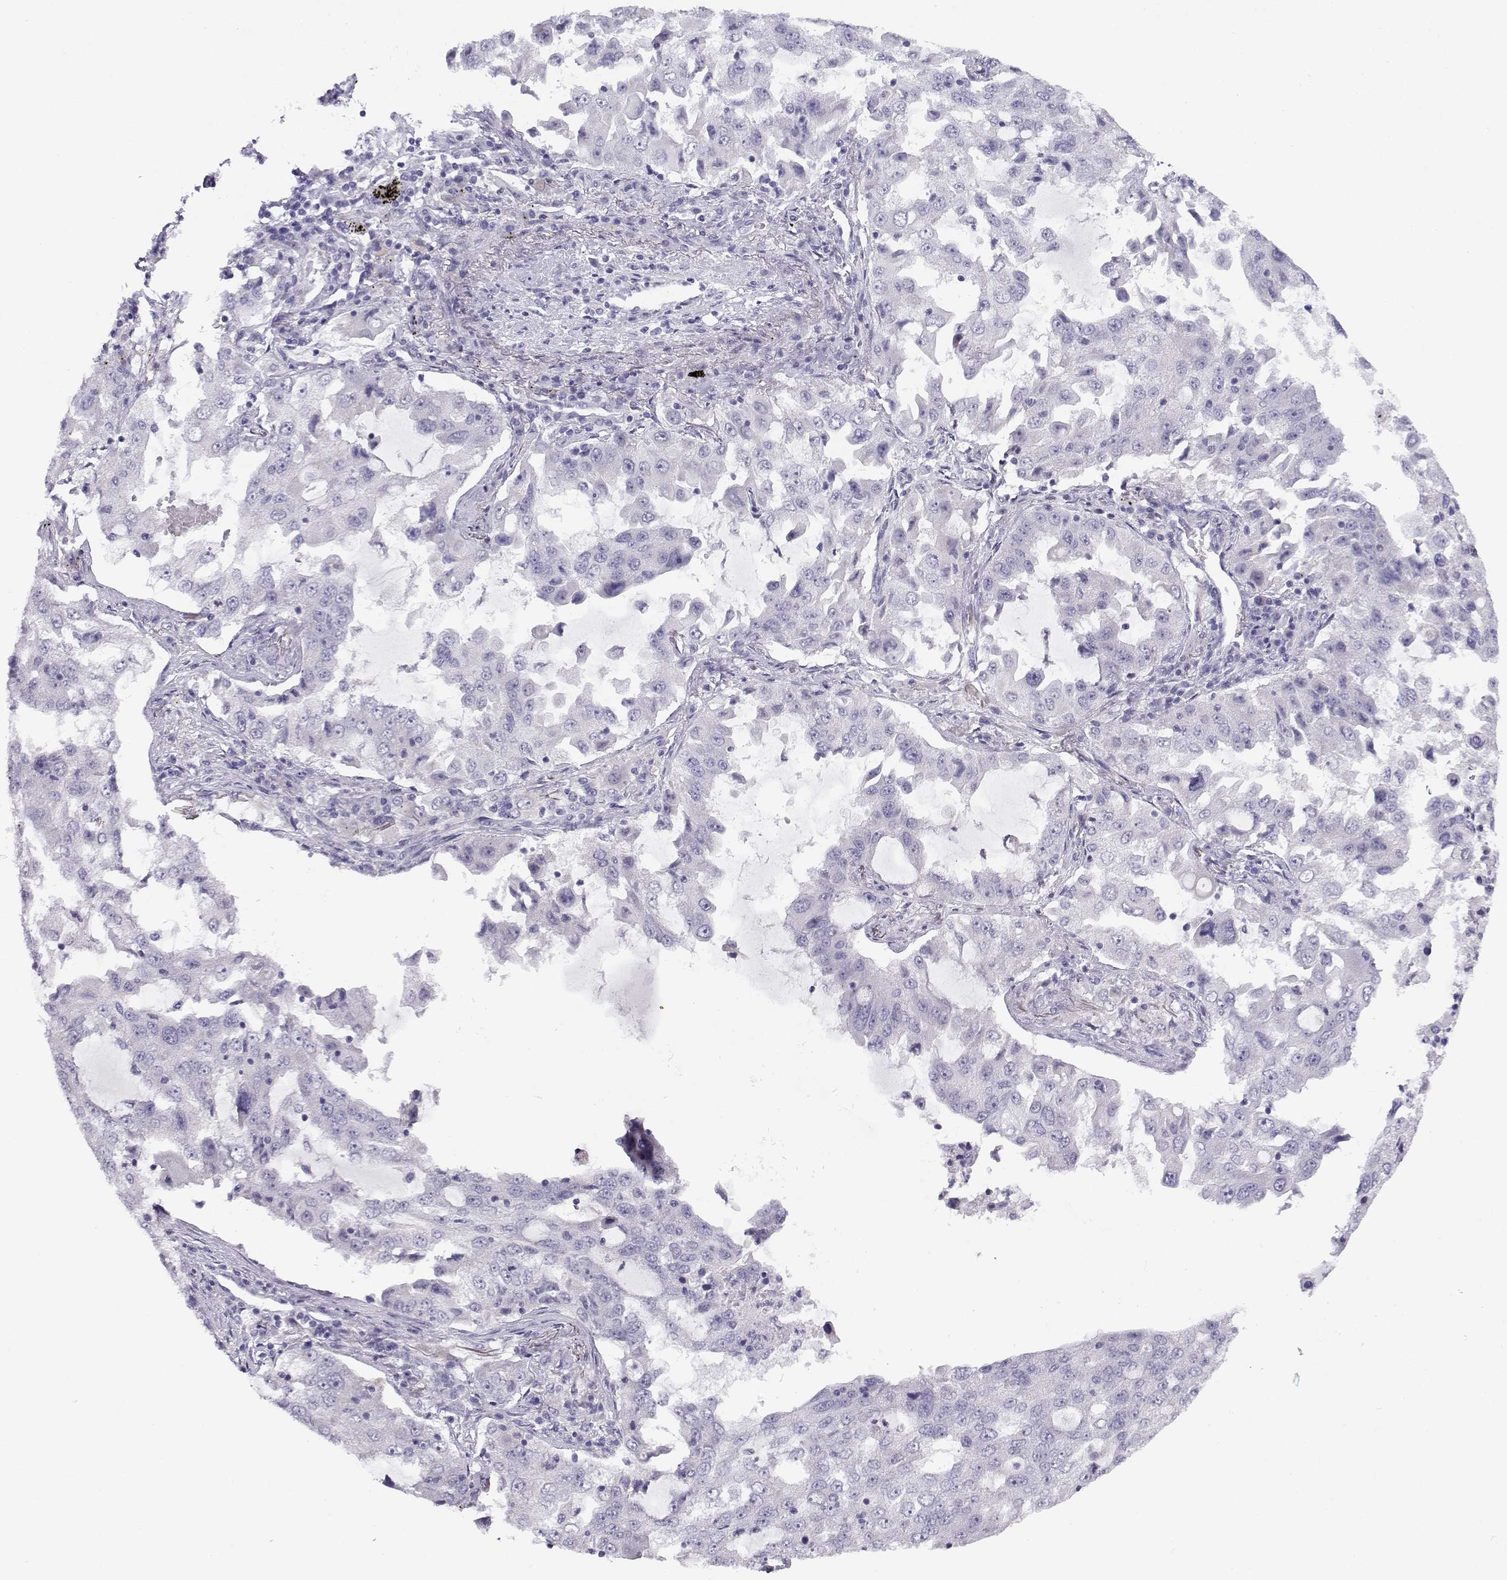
{"staining": {"intensity": "negative", "quantity": "none", "location": "none"}, "tissue": "lung cancer", "cell_type": "Tumor cells", "image_type": "cancer", "snomed": [{"axis": "morphology", "description": "Adenocarcinoma, NOS"}, {"axis": "topography", "description": "Lung"}], "caption": "Human lung adenocarcinoma stained for a protein using immunohistochemistry shows no positivity in tumor cells.", "gene": "FAM166A", "patient": {"sex": "female", "age": 61}}